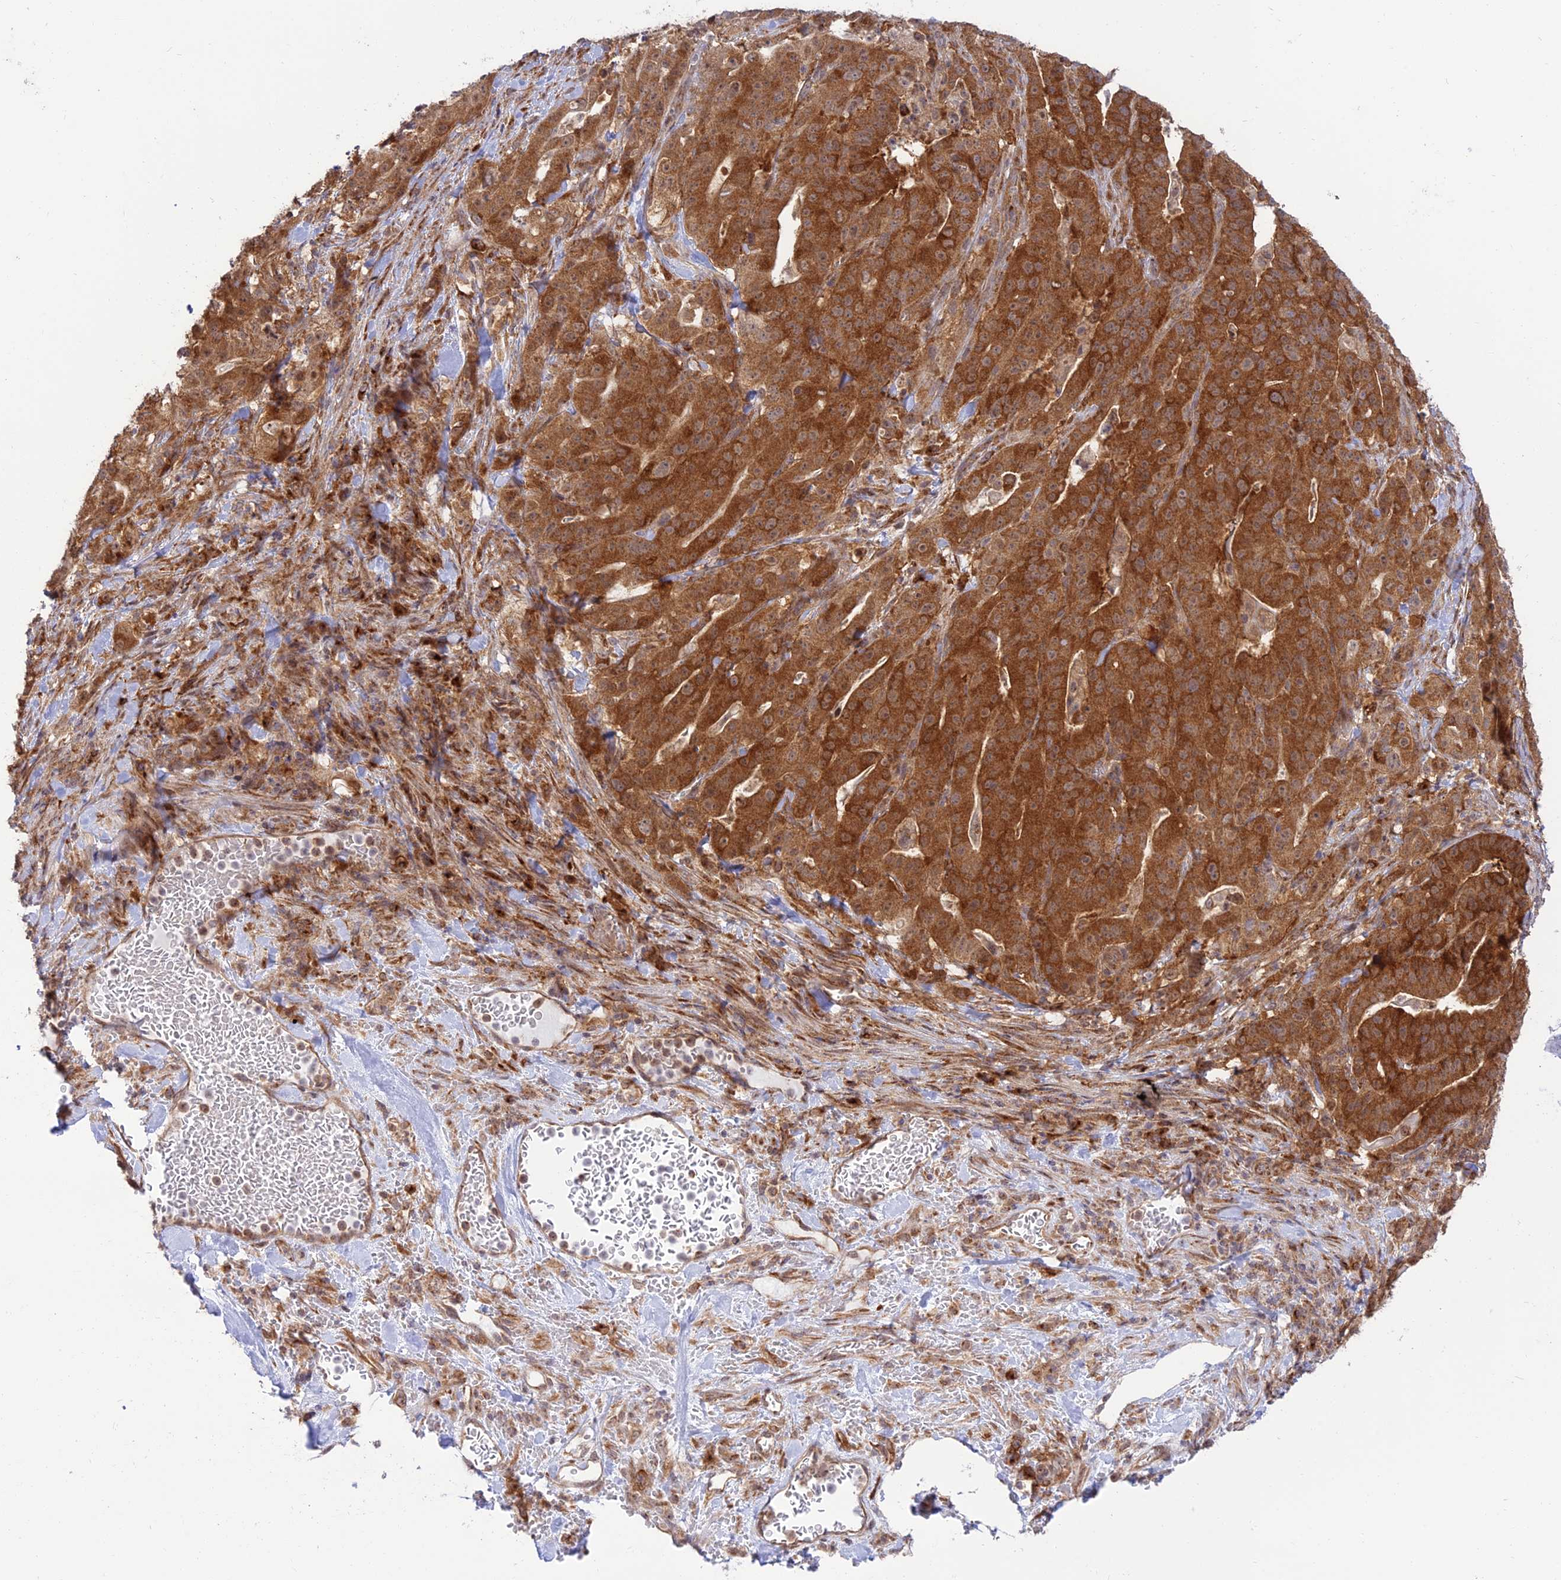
{"staining": {"intensity": "strong", "quantity": ">75%", "location": "cytoplasmic/membranous"}, "tissue": "stomach cancer", "cell_type": "Tumor cells", "image_type": "cancer", "snomed": [{"axis": "morphology", "description": "Adenocarcinoma, NOS"}, {"axis": "topography", "description": "Stomach"}], "caption": "Adenocarcinoma (stomach) tissue shows strong cytoplasmic/membranous expression in about >75% of tumor cells, visualized by immunohistochemistry.", "gene": "GOLGA3", "patient": {"sex": "male", "age": 48}}